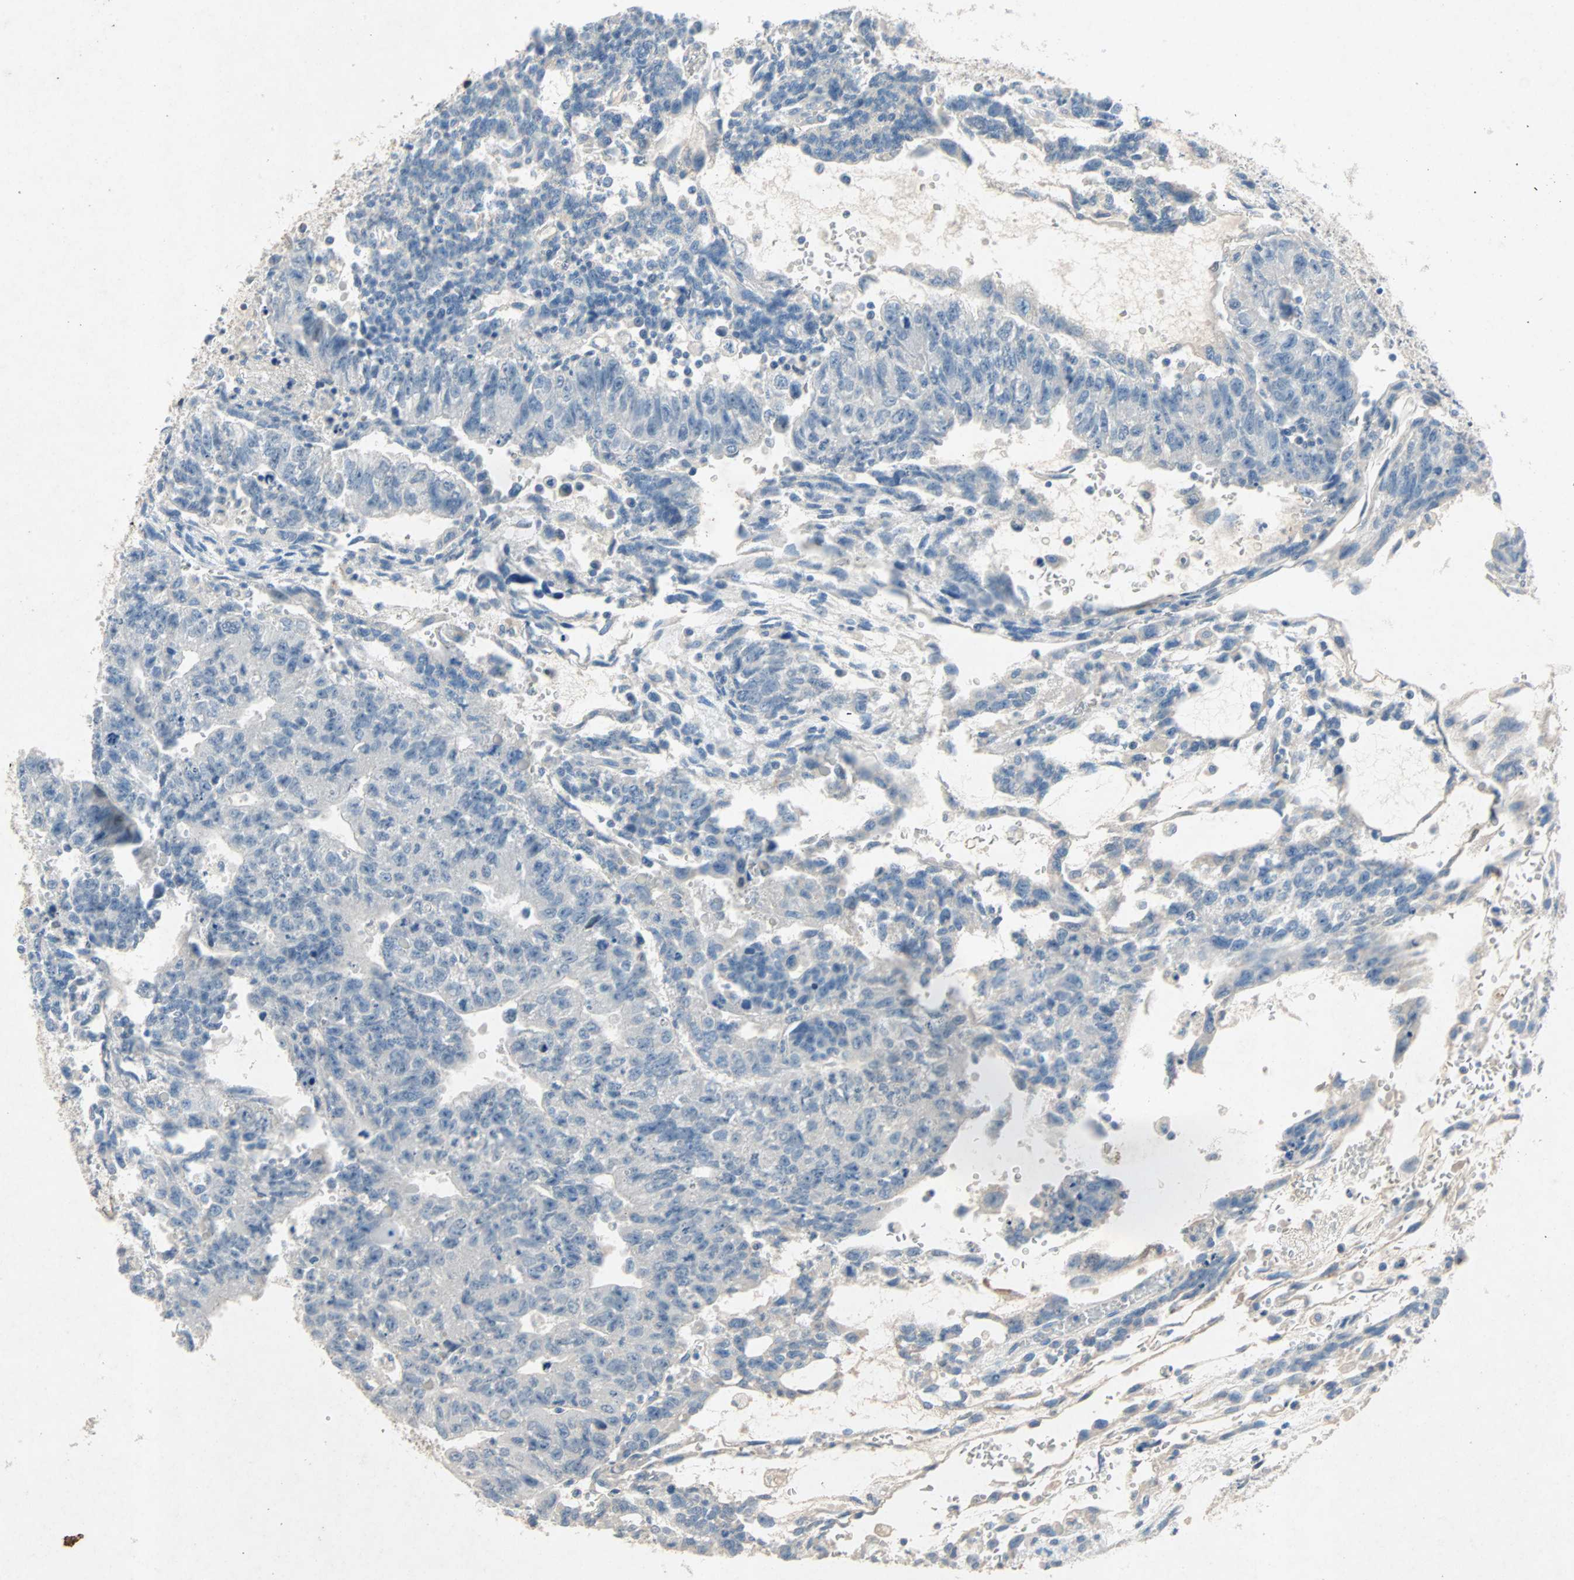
{"staining": {"intensity": "negative", "quantity": "none", "location": "none"}, "tissue": "testis cancer", "cell_type": "Tumor cells", "image_type": "cancer", "snomed": [{"axis": "morphology", "description": "Seminoma, NOS"}, {"axis": "morphology", "description": "Carcinoma, Embryonal, NOS"}, {"axis": "topography", "description": "Testis"}], "caption": "This image is of testis cancer (seminoma) stained with immunohistochemistry to label a protein in brown with the nuclei are counter-stained blue. There is no positivity in tumor cells. The staining is performed using DAB (3,3'-diaminobenzidine) brown chromogen with nuclei counter-stained in using hematoxylin.", "gene": "PCDHB2", "patient": {"sex": "male", "age": 52}}